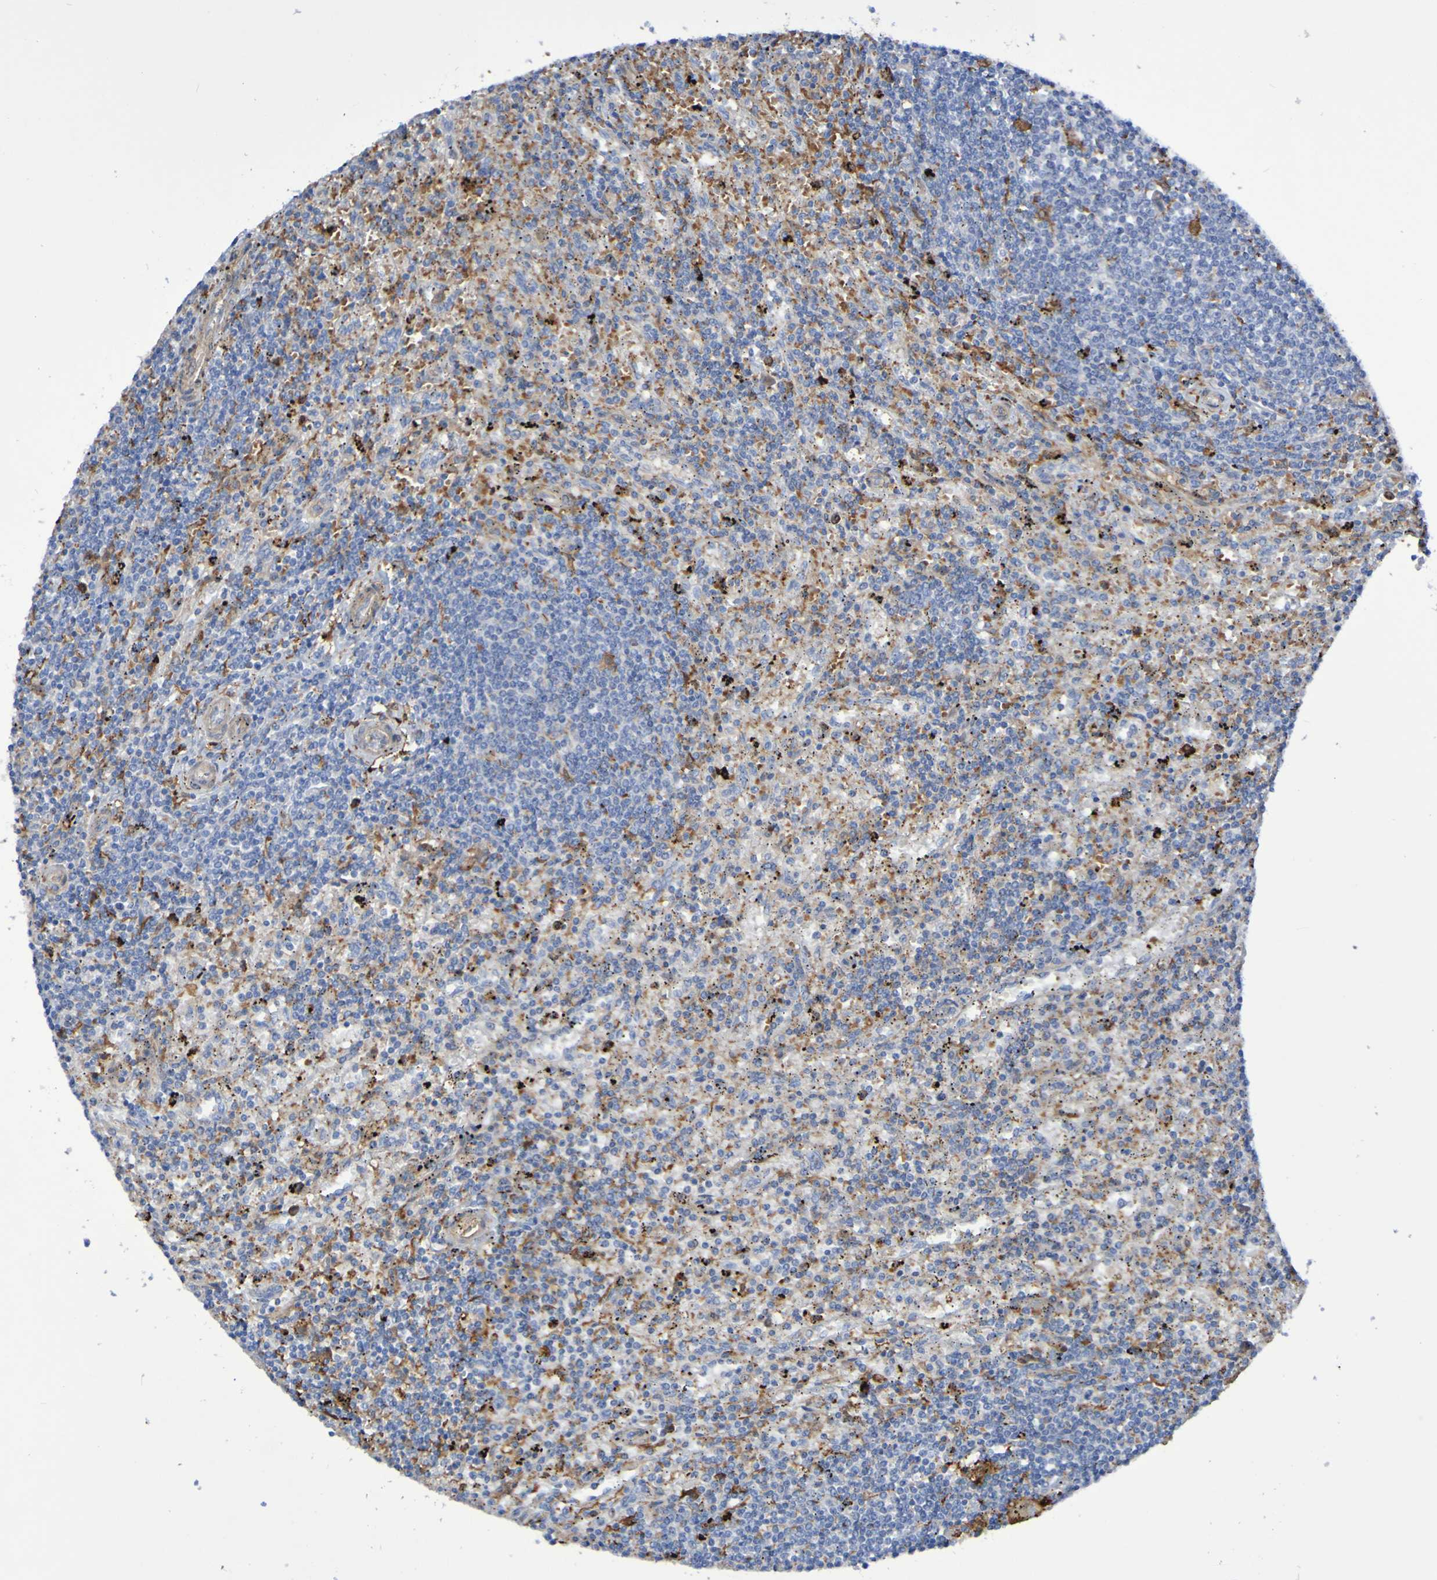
{"staining": {"intensity": "moderate", "quantity": "<25%", "location": "cytoplasmic/membranous"}, "tissue": "lymphoma", "cell_type": "Tumor cells", "image_type": "cancer", "snomed": [{"axis": "morphology", "description": "Malignant lymphoma, non-Hodgkin's type, Low grade"}, {"axis": "topography", "description": "Spleen"}], "caption": "Low-grade malignant lymphoma, non-Hodgkin's type stained with a protein marker reveals moderate staining in tumor cells.", "gene": "SCRG1", "patient": {"sex": "male", "age": 76}}